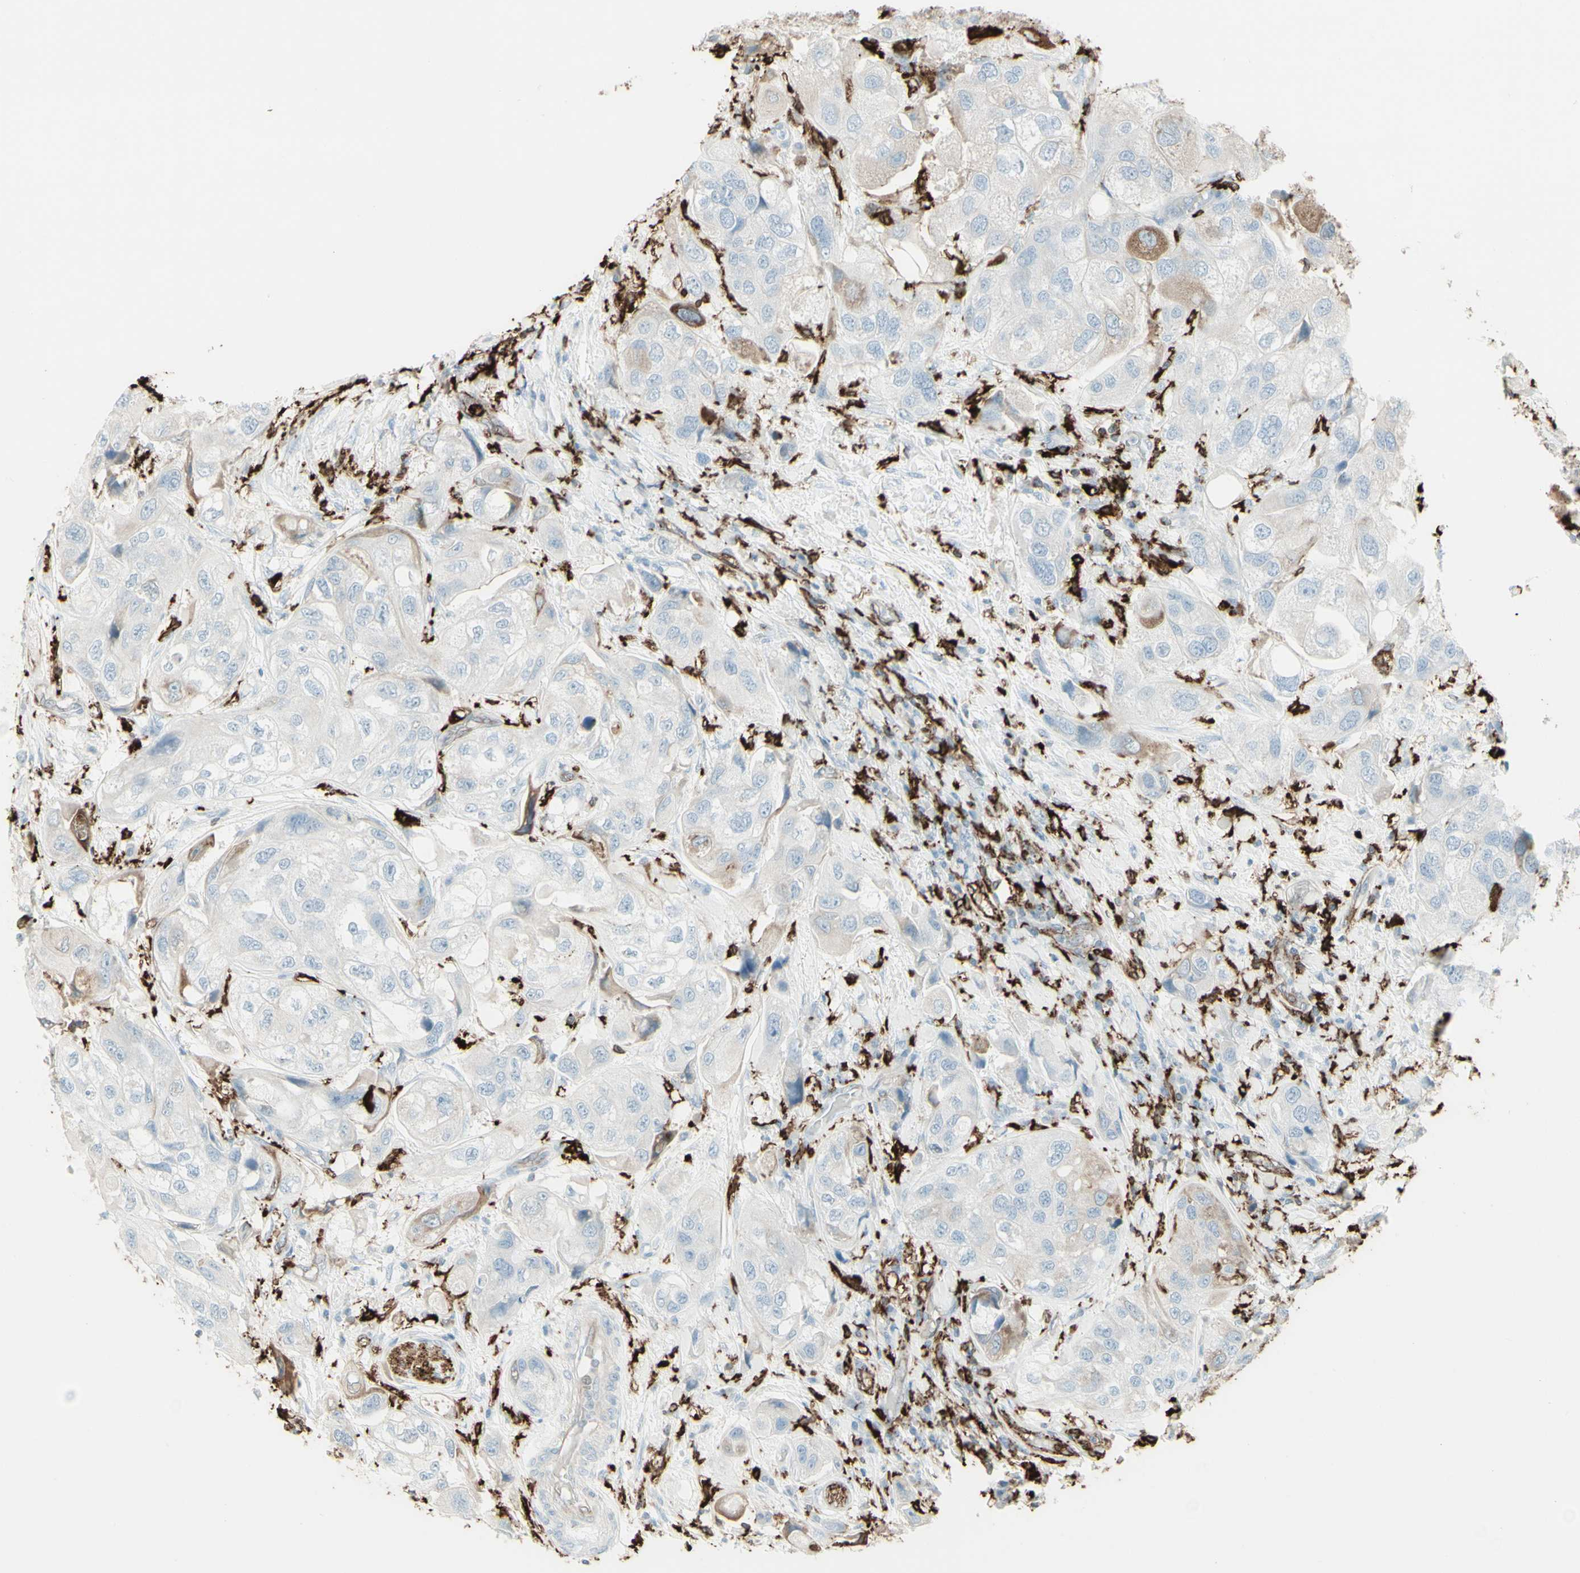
{"staining": {"intensity": "moderate", "quantity": "<25%", "location": "cytoplasmic/membranous"}, "tissue": "urothelial cancer", "cell_type": "Tumor cells", "image_type": "cancer", "snomed": [{"axis": "morphology", "description": "Urothelial carcinoma, High grade"}, {"axis": "topography", "description": "Urinary bladder"}], "caption": "Immunohistochemical staining of human urothelial cancer shows low levels of moderate cytoplasmic/membranous expression in approximately <25% of tumor cells.", "gene": "HLA-DPB1", "patient": {"sex": "female", "age": 64}}